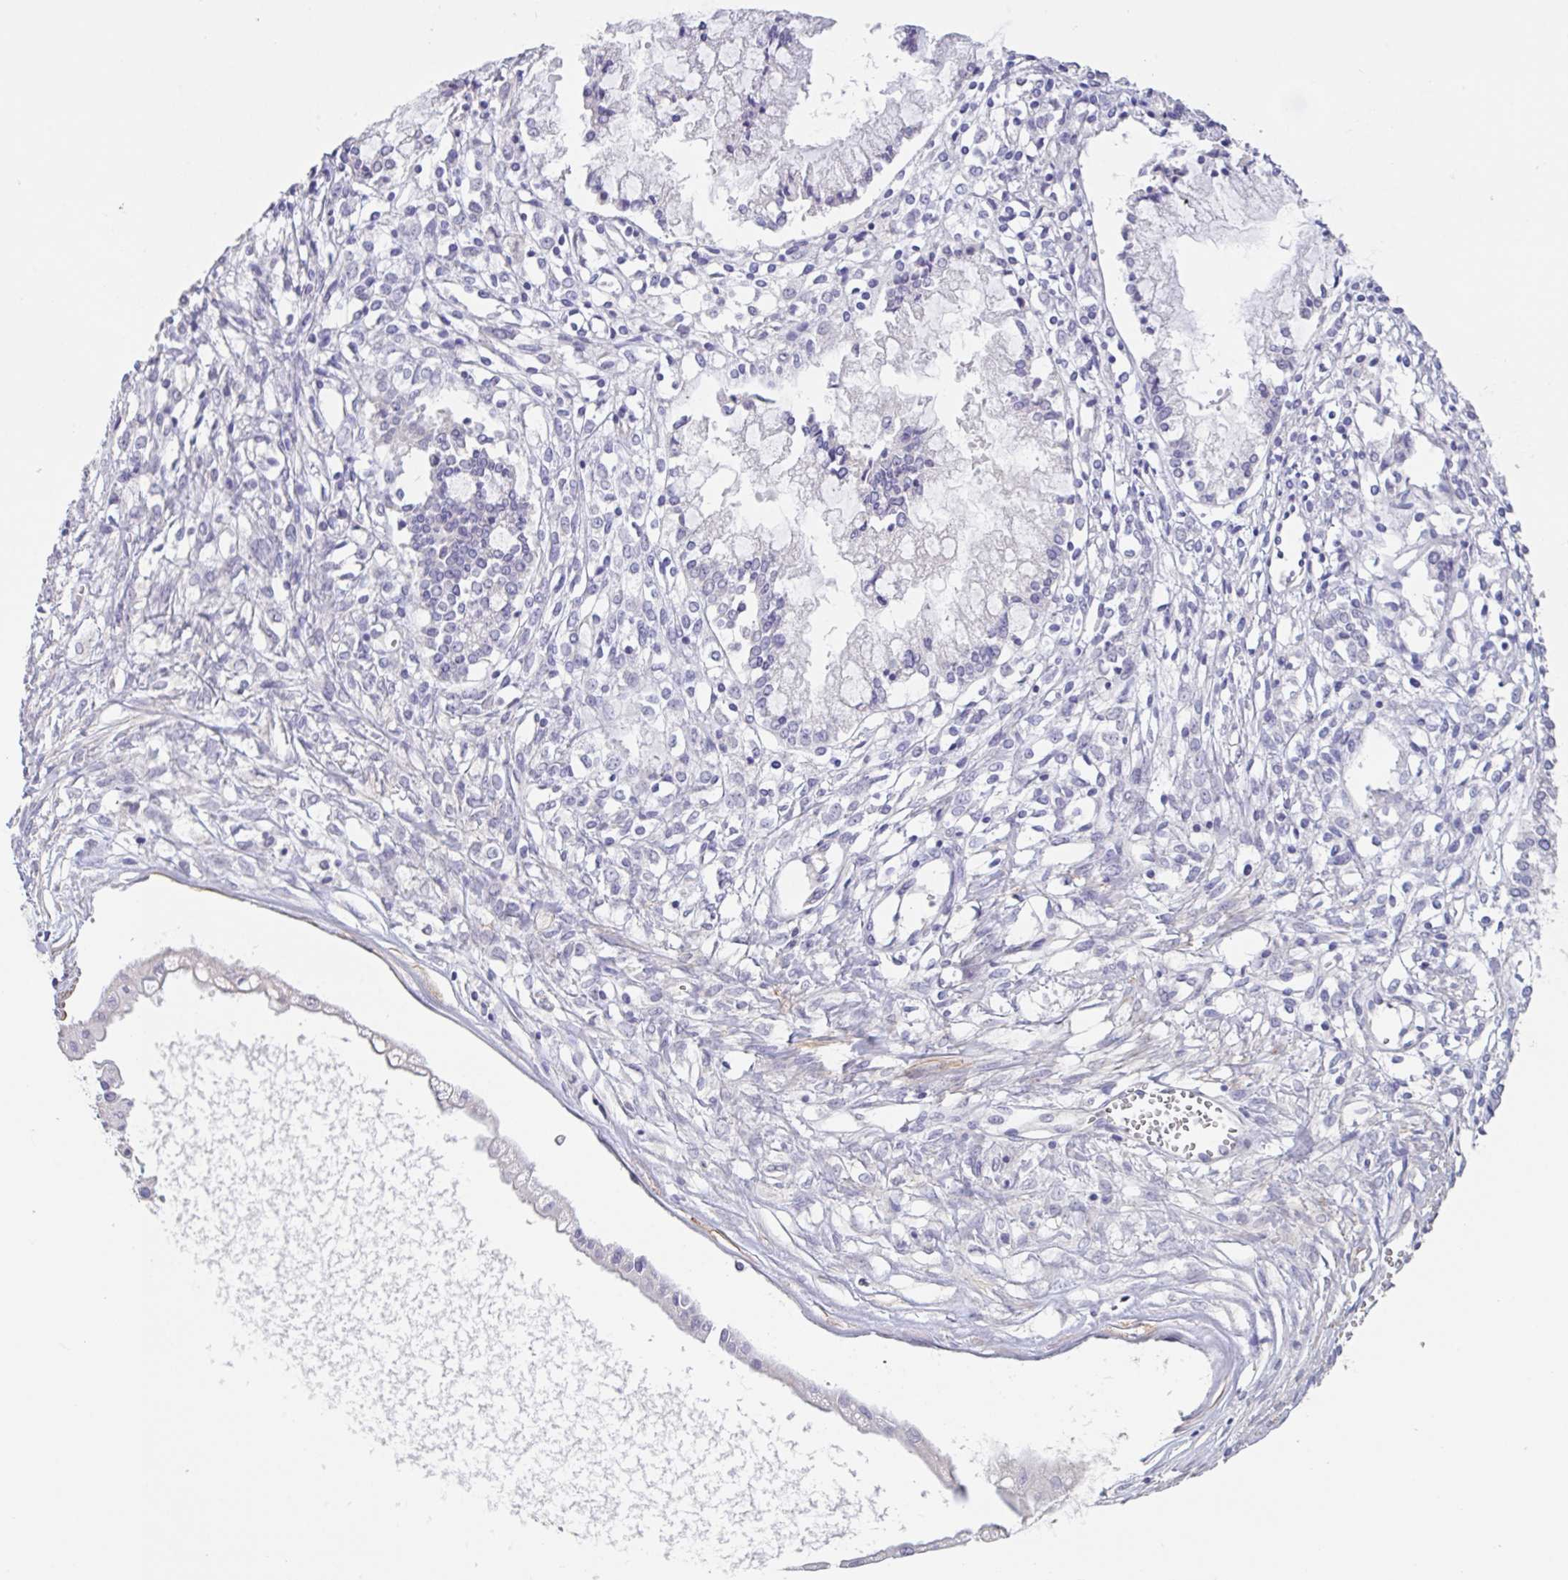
{"staining": {"intensity": "negative", "quantity": "none", "location": "none"}, "tissue": "ovarian cancer", "cell_type": "Tumor cells", "image_type": "cancer", "snomed": [{"axis": "morphology", "description": "Cystadenocarcinoma, mucinous, NOS"}, {"axis": "topography", "description": "Ovary"}], "caption": "Protein analysis of ovarian cancer (mucinous cystadenocarcinoma) demonstrates no significant positivity in tumor cells.", "gene": "PYGM", "patient": {"sex": "female", "age": 34}}